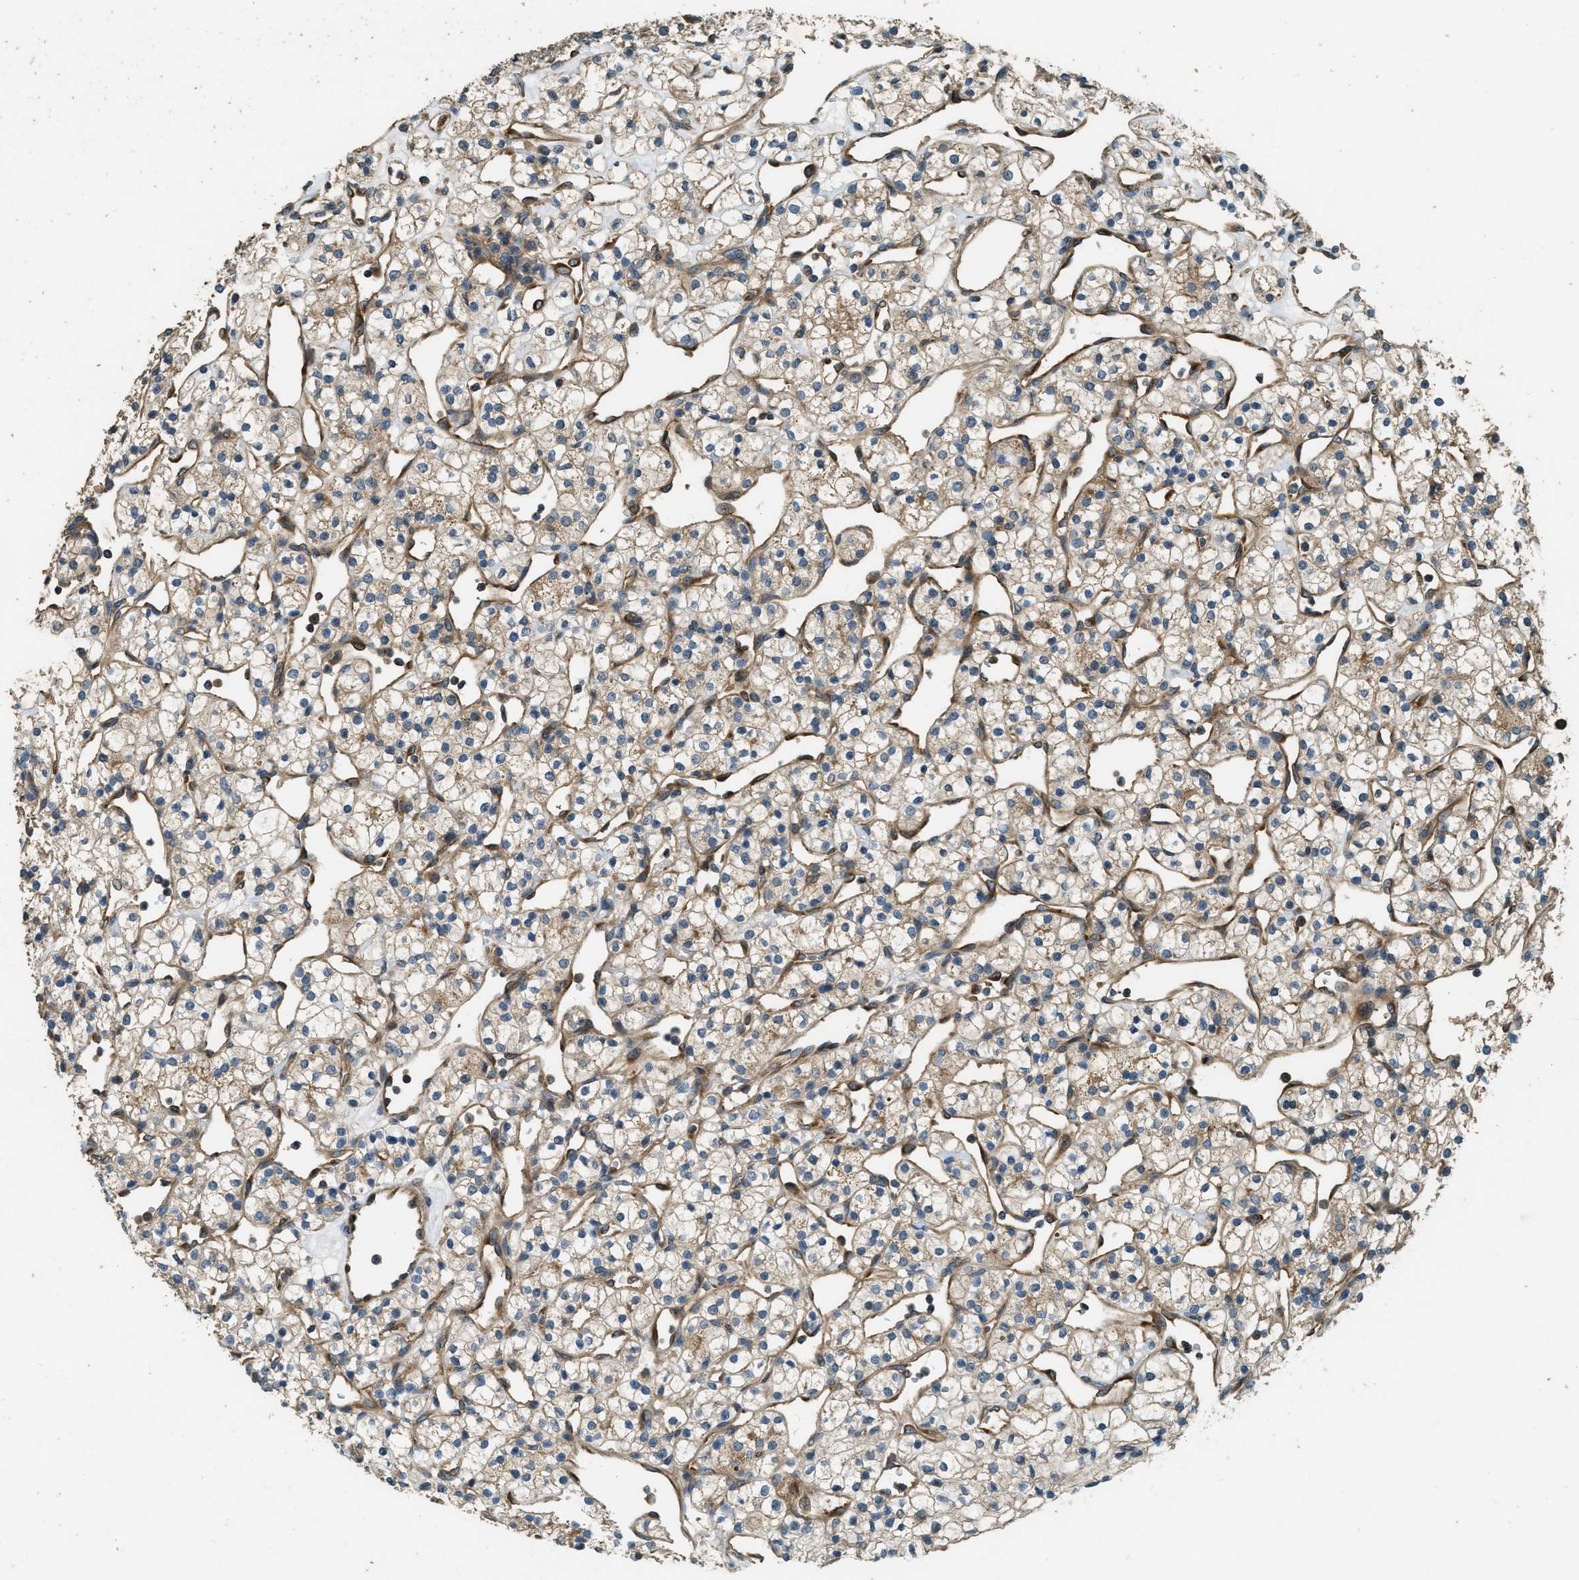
{"staining": {"intensity": "weak", "quantity": ">75%", "location": "cytoplasmic/membranous"}, "tissue": "renal cancer", "cell_type": "Tumor cells", "image_type": "cancer", "snomed": [{"axis": "morphology", "description": "Adenocarcinoma, NOS"}, {"axis": "topography", "description": "Kidney"}], "caption": "Human renal cancer (adenocarcinoma) stained for a protein (brown) displays weak cytoplasmic/membranous positive positivity in approximately >75% of tumor cells.", "gene": "MARS1", "patient": {"sex": "female", "age": 60}}